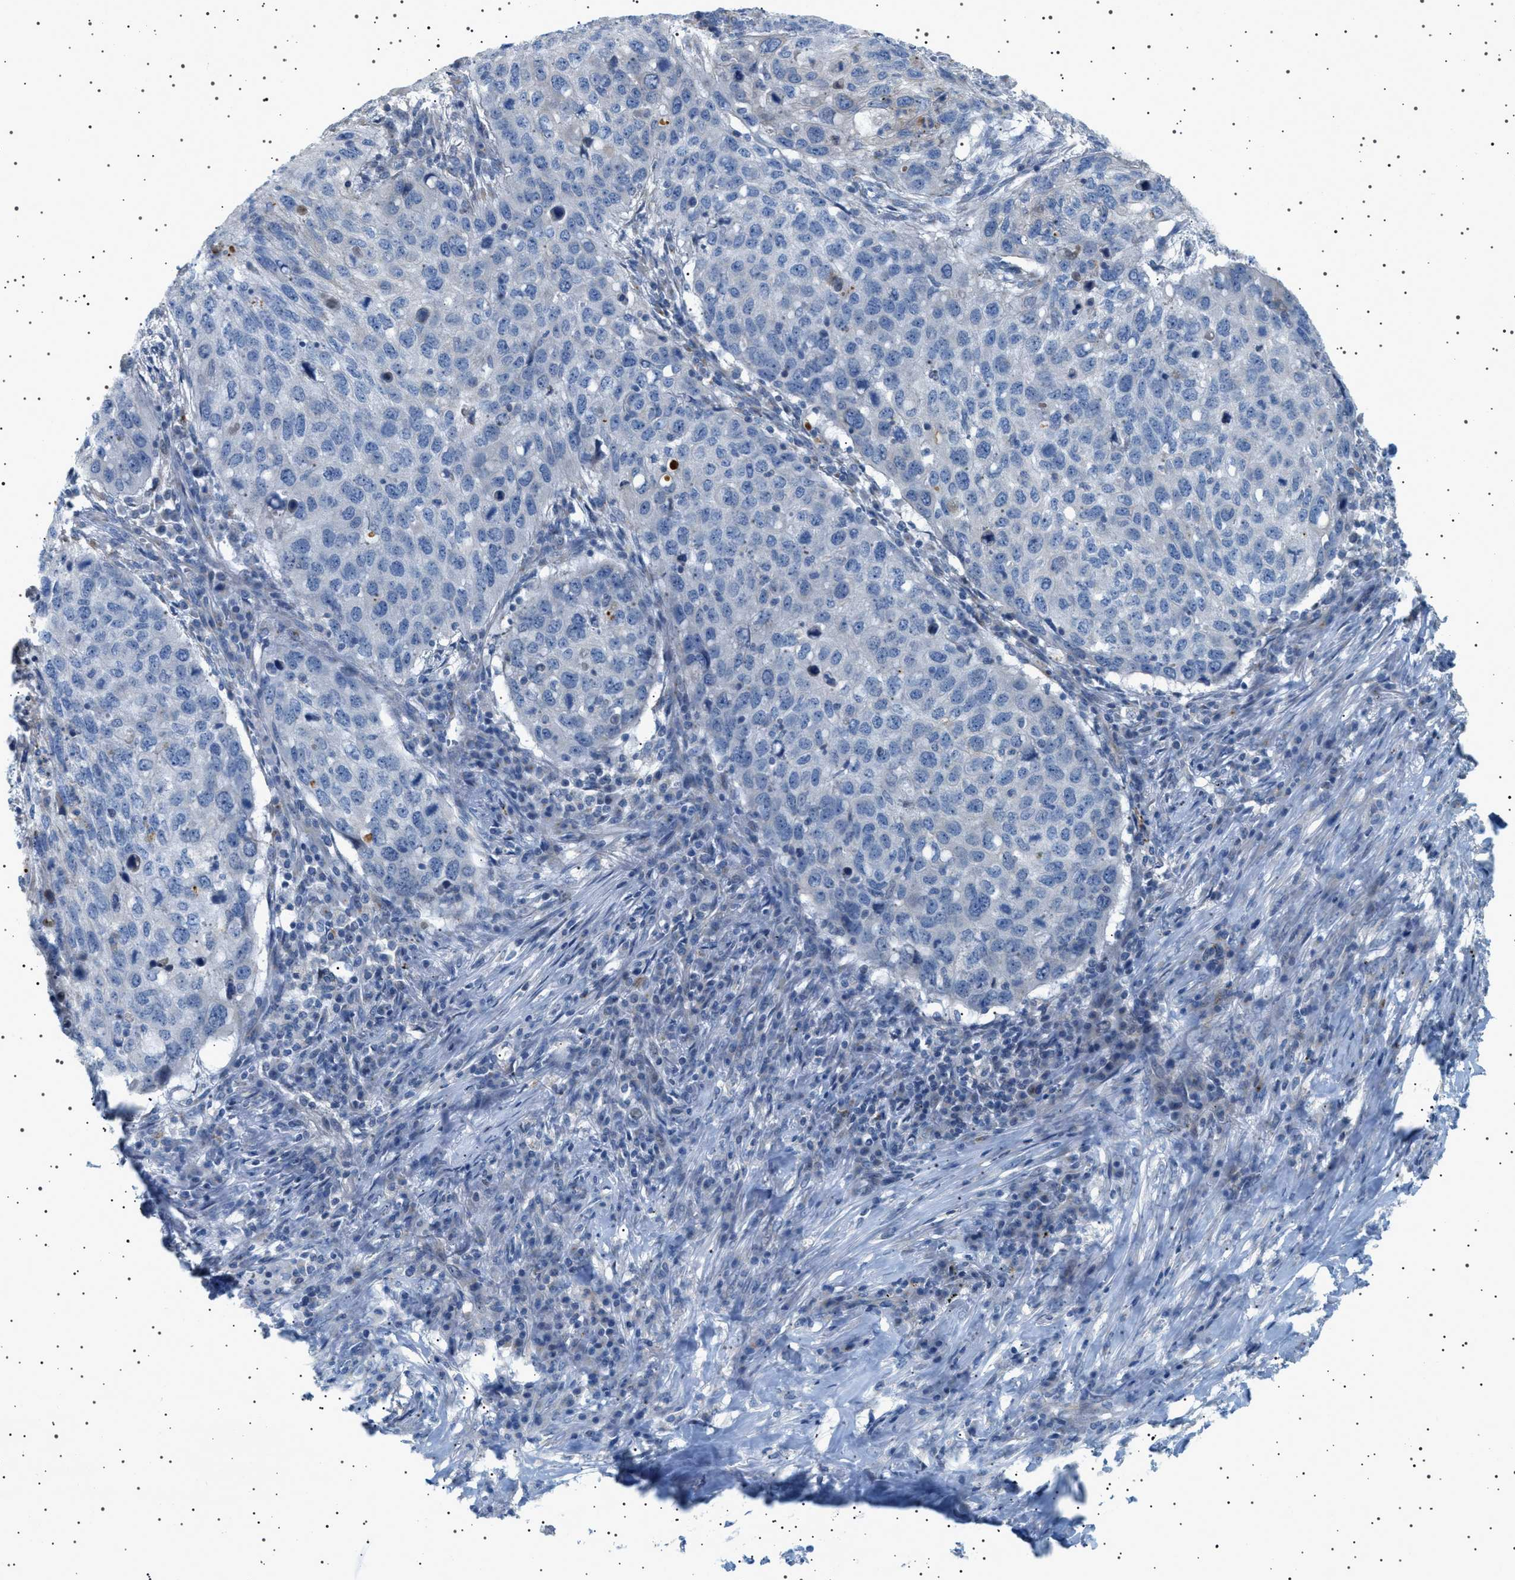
{"staining": {"intensity": "negative", "quantity": "none", "location": "none"}, "tissue": "lung cancer", "cell_type": "Tumor cells", "image_type": "cancer", "snomed": [{"axis": "morphology", "description": "Squamous cell carcinoma, NOS"}, {"axis": "topography", "description": "Lung"}], "caption": "Photomicrograph shows no protein staining in tumor cells of lung cancer (squamous cell carcinoma) tissue.", "gene": "ADCY10", "patient": {"sex": "female", "age": 63}}